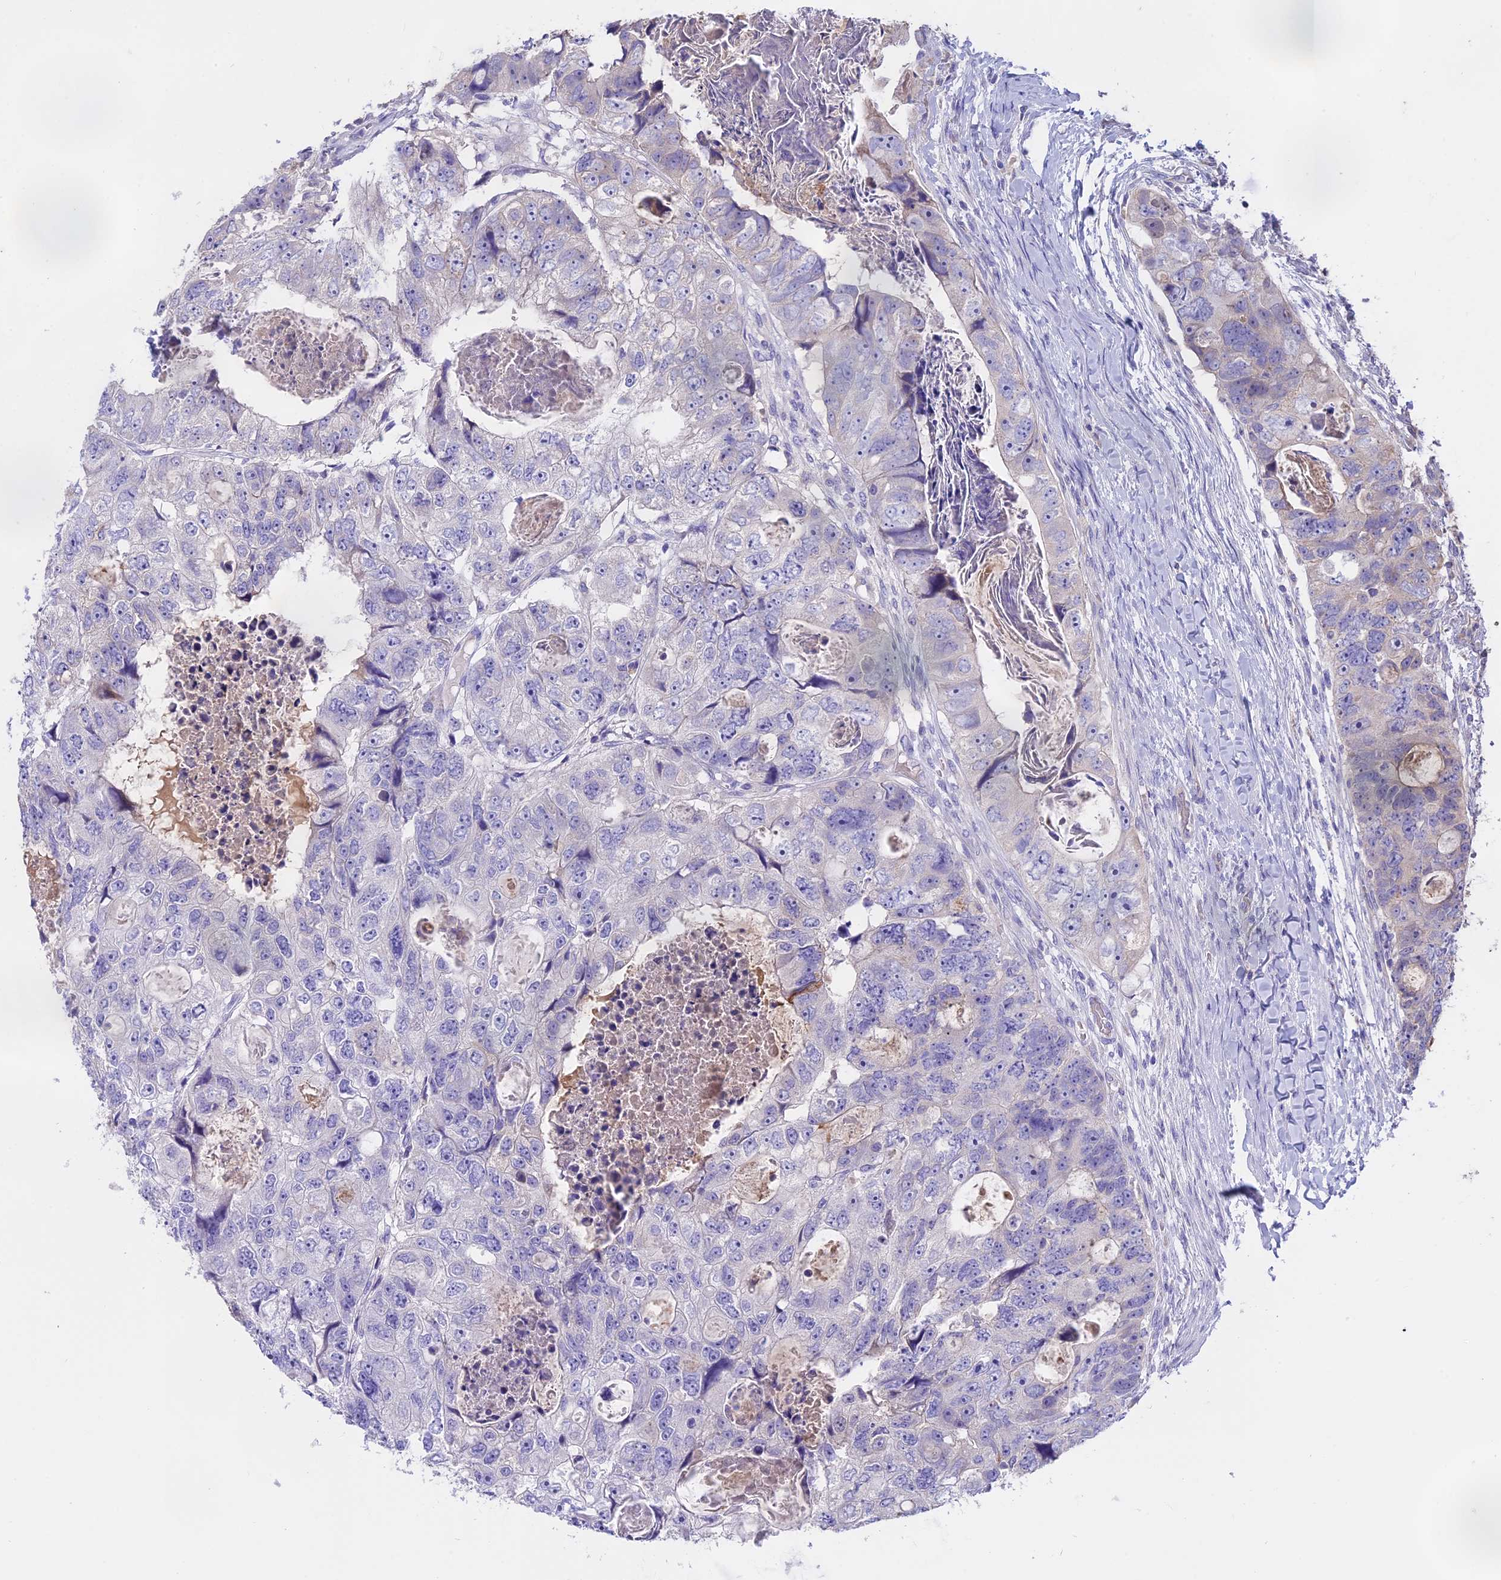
{"staining": {"intensity": "negative", "quantity": "none", "location": "none"}, "tissue": "colorectal cancer", "cell_type": "Tumor cells", "image_type": "cancer", "snomed": [{"axis": "morphology", "description": "Adenocarcinoma, NOS"}, {"axis": "topography", "description": "Rectum"}], "caption": "This micrograph is of colorectal adenocarcinoma stained with immunohistochemistry (IHC) to label a protein in brown with the nuclei are counter-stained blue. There is no staining in tumor cells.", "gene": "WFDC2", "patient": {"sex": "male", "age": 59}}